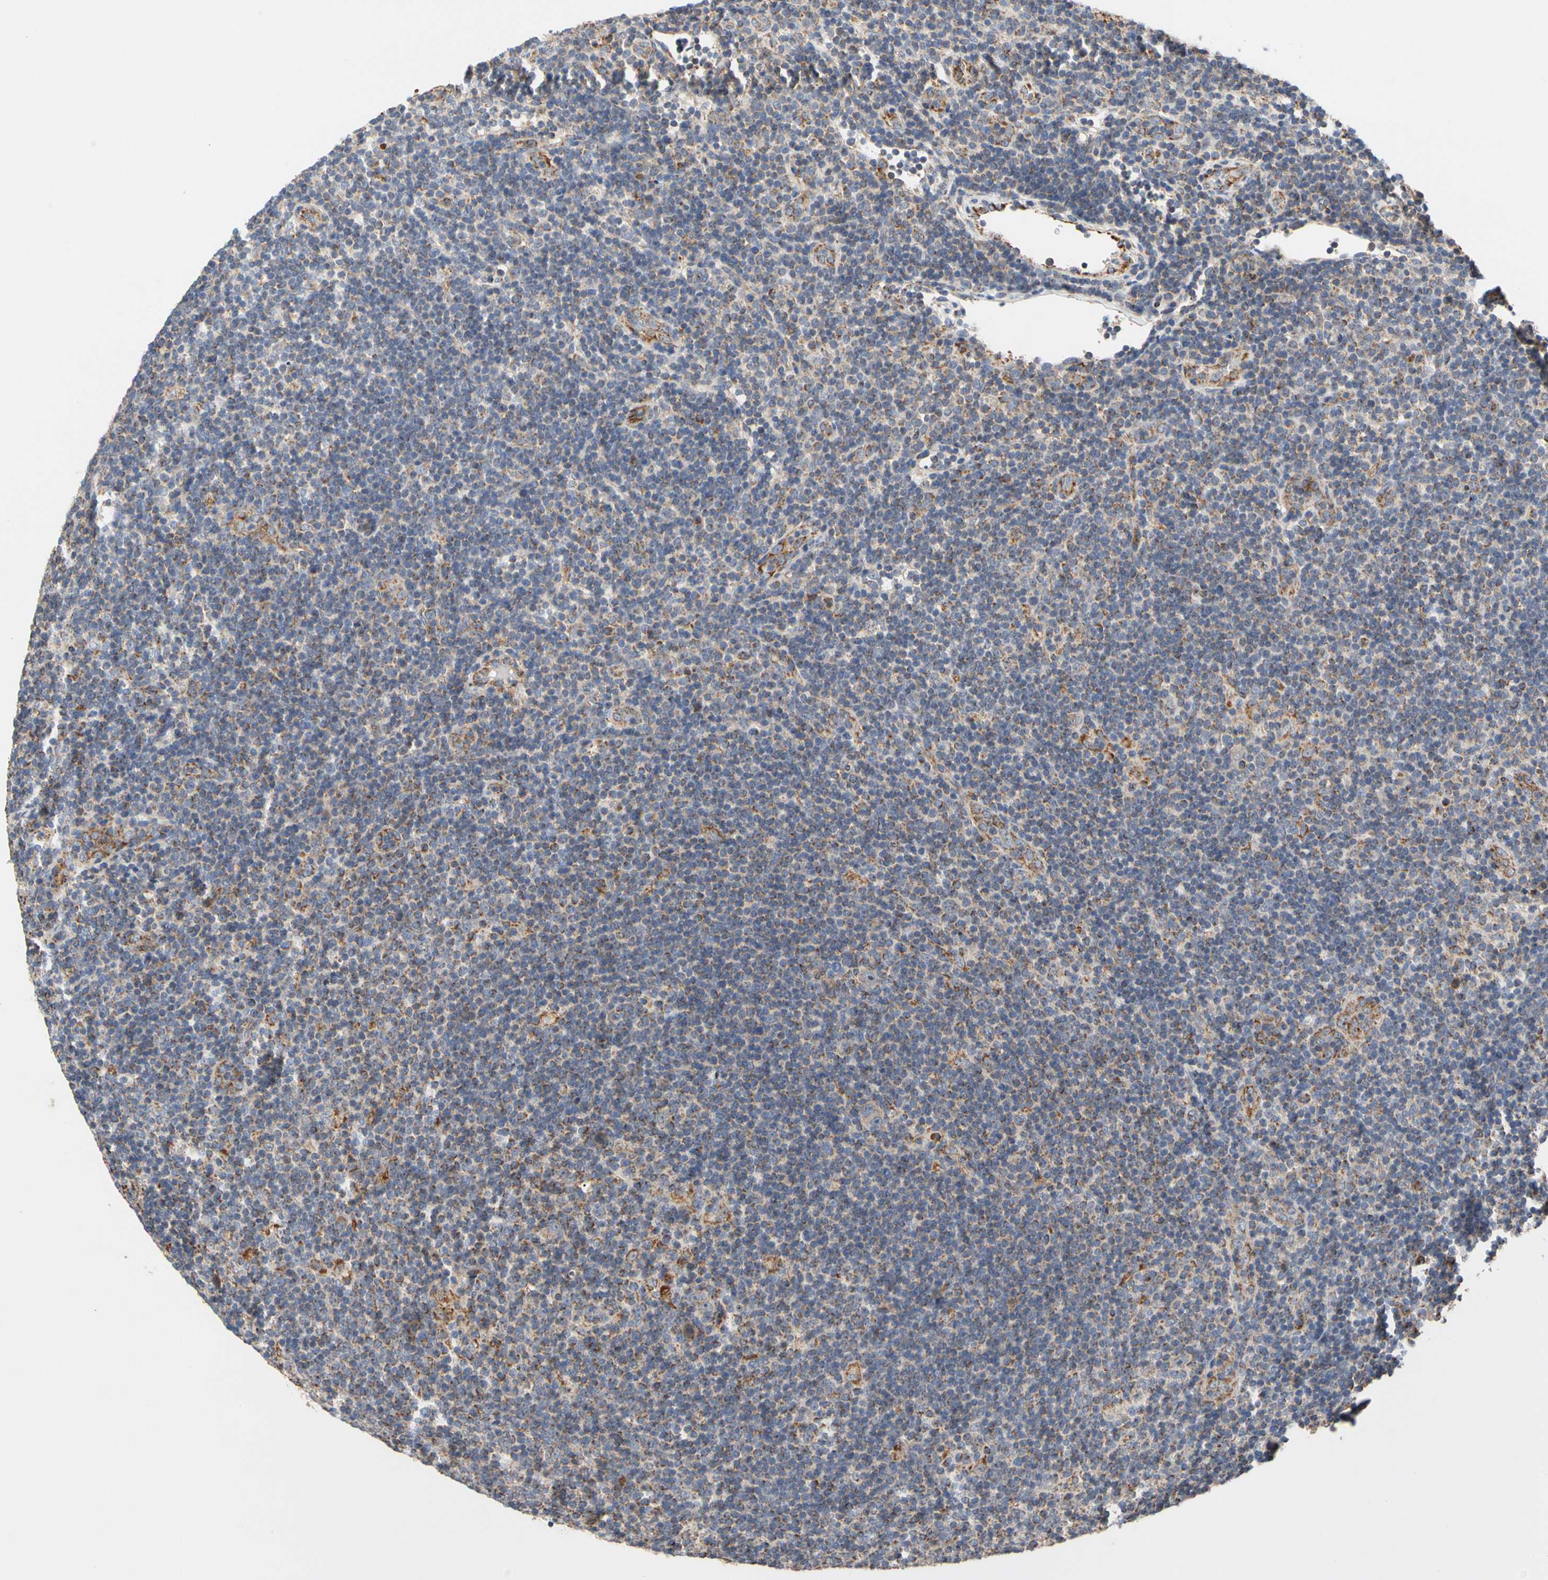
{"staining": {"intensity": "moderate", "quantity": ">75%", "location": "cytoplasmic/membranous"}, "tissue": "lymphoma", "cell_type": "Tumor cells", "image_type": "cancer", "snomed": [{"axis": "morphology", "description": "Hodgkin's disease, NOS"}, {"axis": "topography", "description": "Lymph node"}], "caption": "A brown stain shows moderate cytoplasmic/membranous staining of a protein in human Hodgkin's disease tumor cells.", "gene": "GPD2", "patient": {"sex": "female", "age": 57}}